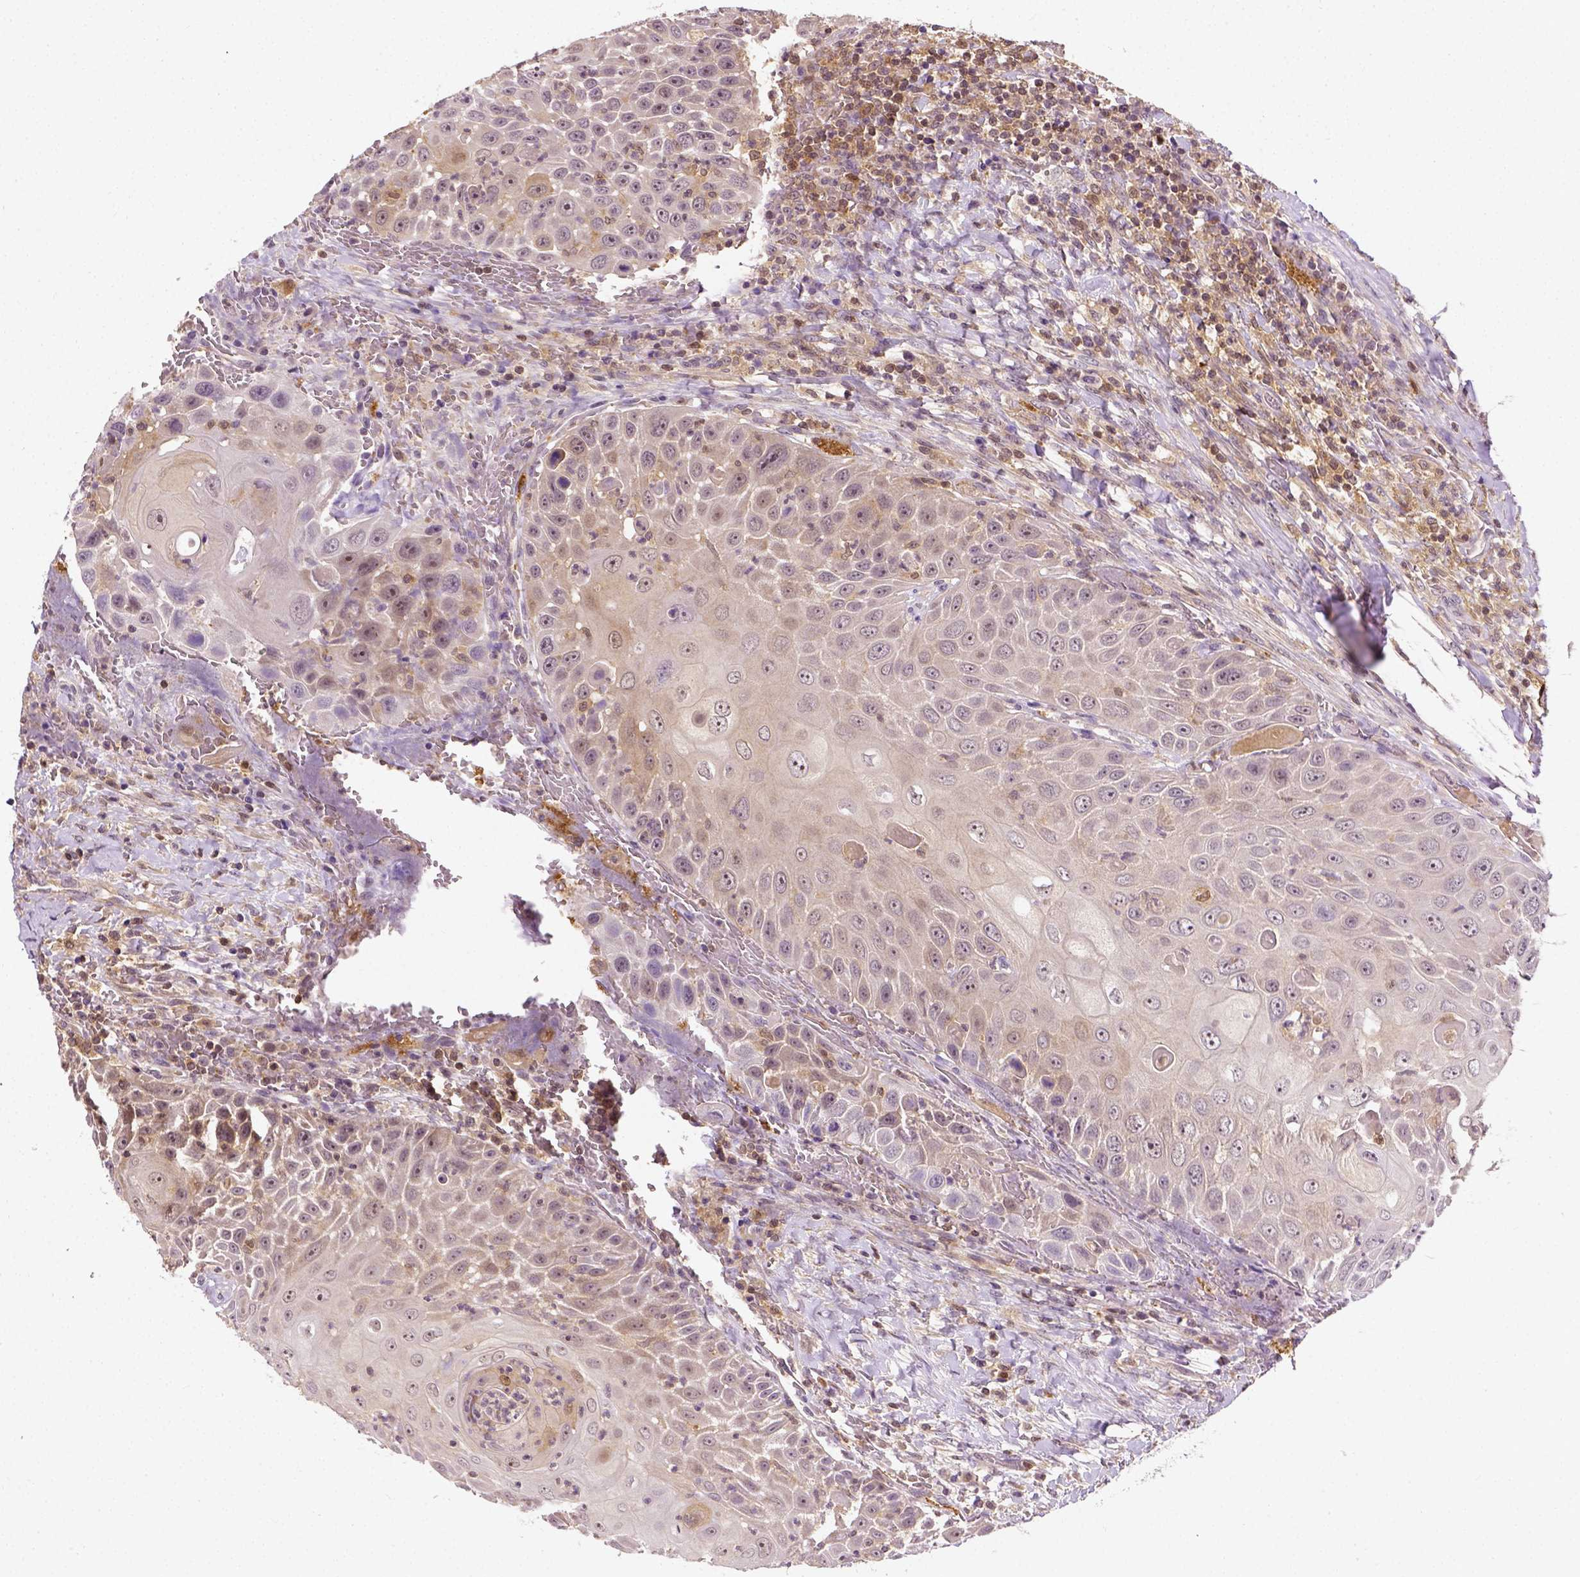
{"staining": {"intensity": "weak", "quantity": "<25%", "location": "cytoplasmic/membranous"}, "tissue": "head and neck cancer", "cell_type": "Tumor cells", "image_type": "cancer", "snomed": [{"axis": "morphology", "description": "Squamous cell carcinoma, NOS"}, {"axis": "topography", "description": "Head-Neck"}], "caption": "An immunohistochemistry photomicrograph of head and neck cancer is shown. There is no staining in tumor cells of head and neck cancer. (DAB (3,3'-diaminobenzidine) IHC visualized using brightfield microscopy, high magnification).", "gene": "MATK", "patient": {"sex": "male", "age": 69}}